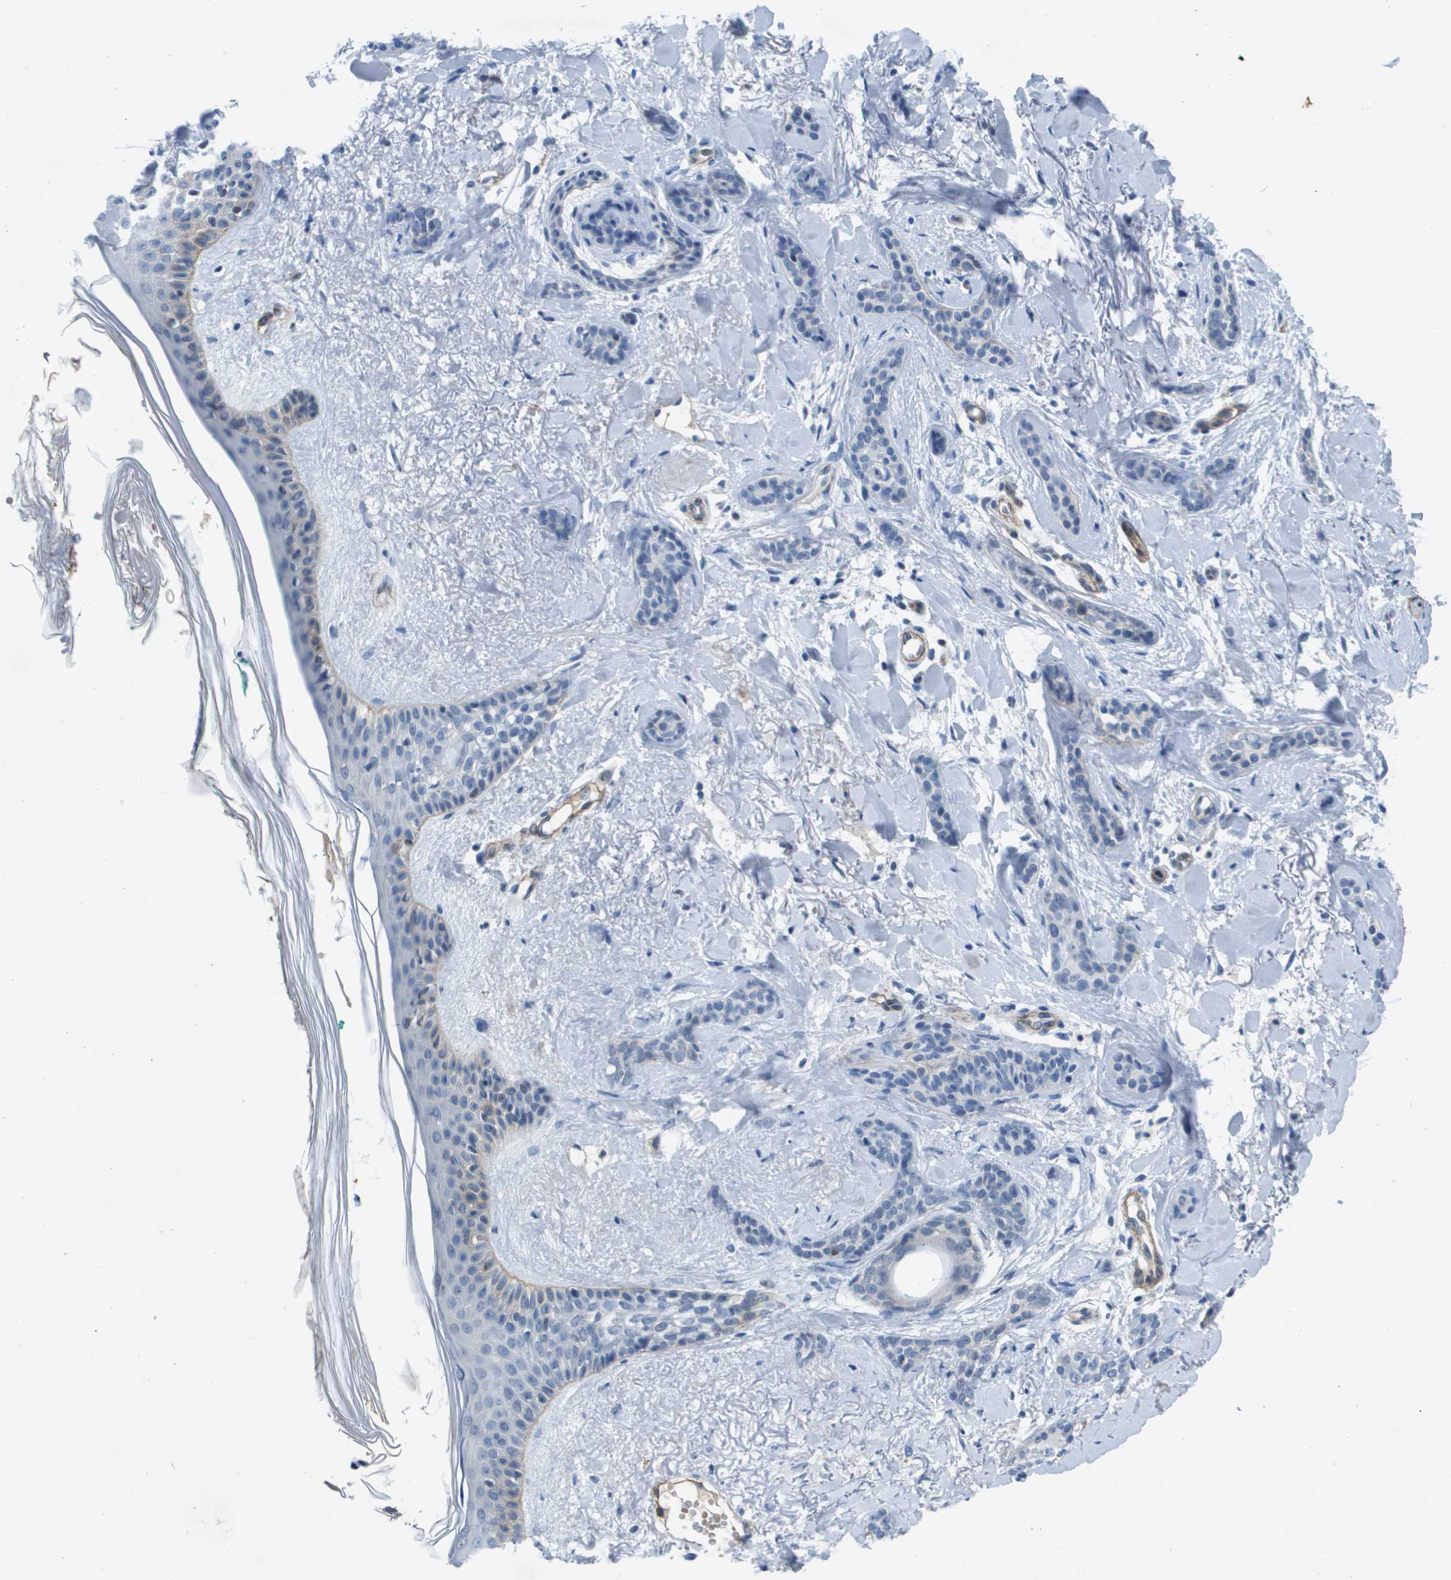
{"staining": {"intensity": "negative", "quantity": "none", "location": "none"}, "tissue": "skin cancer", "cell_type": "Tumor cells", "image_type": "cancer", "snomed": [{"axis": "morphology", "description": "Basal cell carcinoma"}, {"axis": "morphology", "description": "Adnexal tumor, benign"}, {"axis": "topography", "description": "Skin"}], "caption": "IHC photomicrograph of neoplastic tissue: skin benign adnexal tumor stained with DAB (3,3'-diaminobenzidine) exhibits no significant protein staining in tumor cells.", "gene": "ITGA6", "patient": {"sex": "female", "age": 42}}